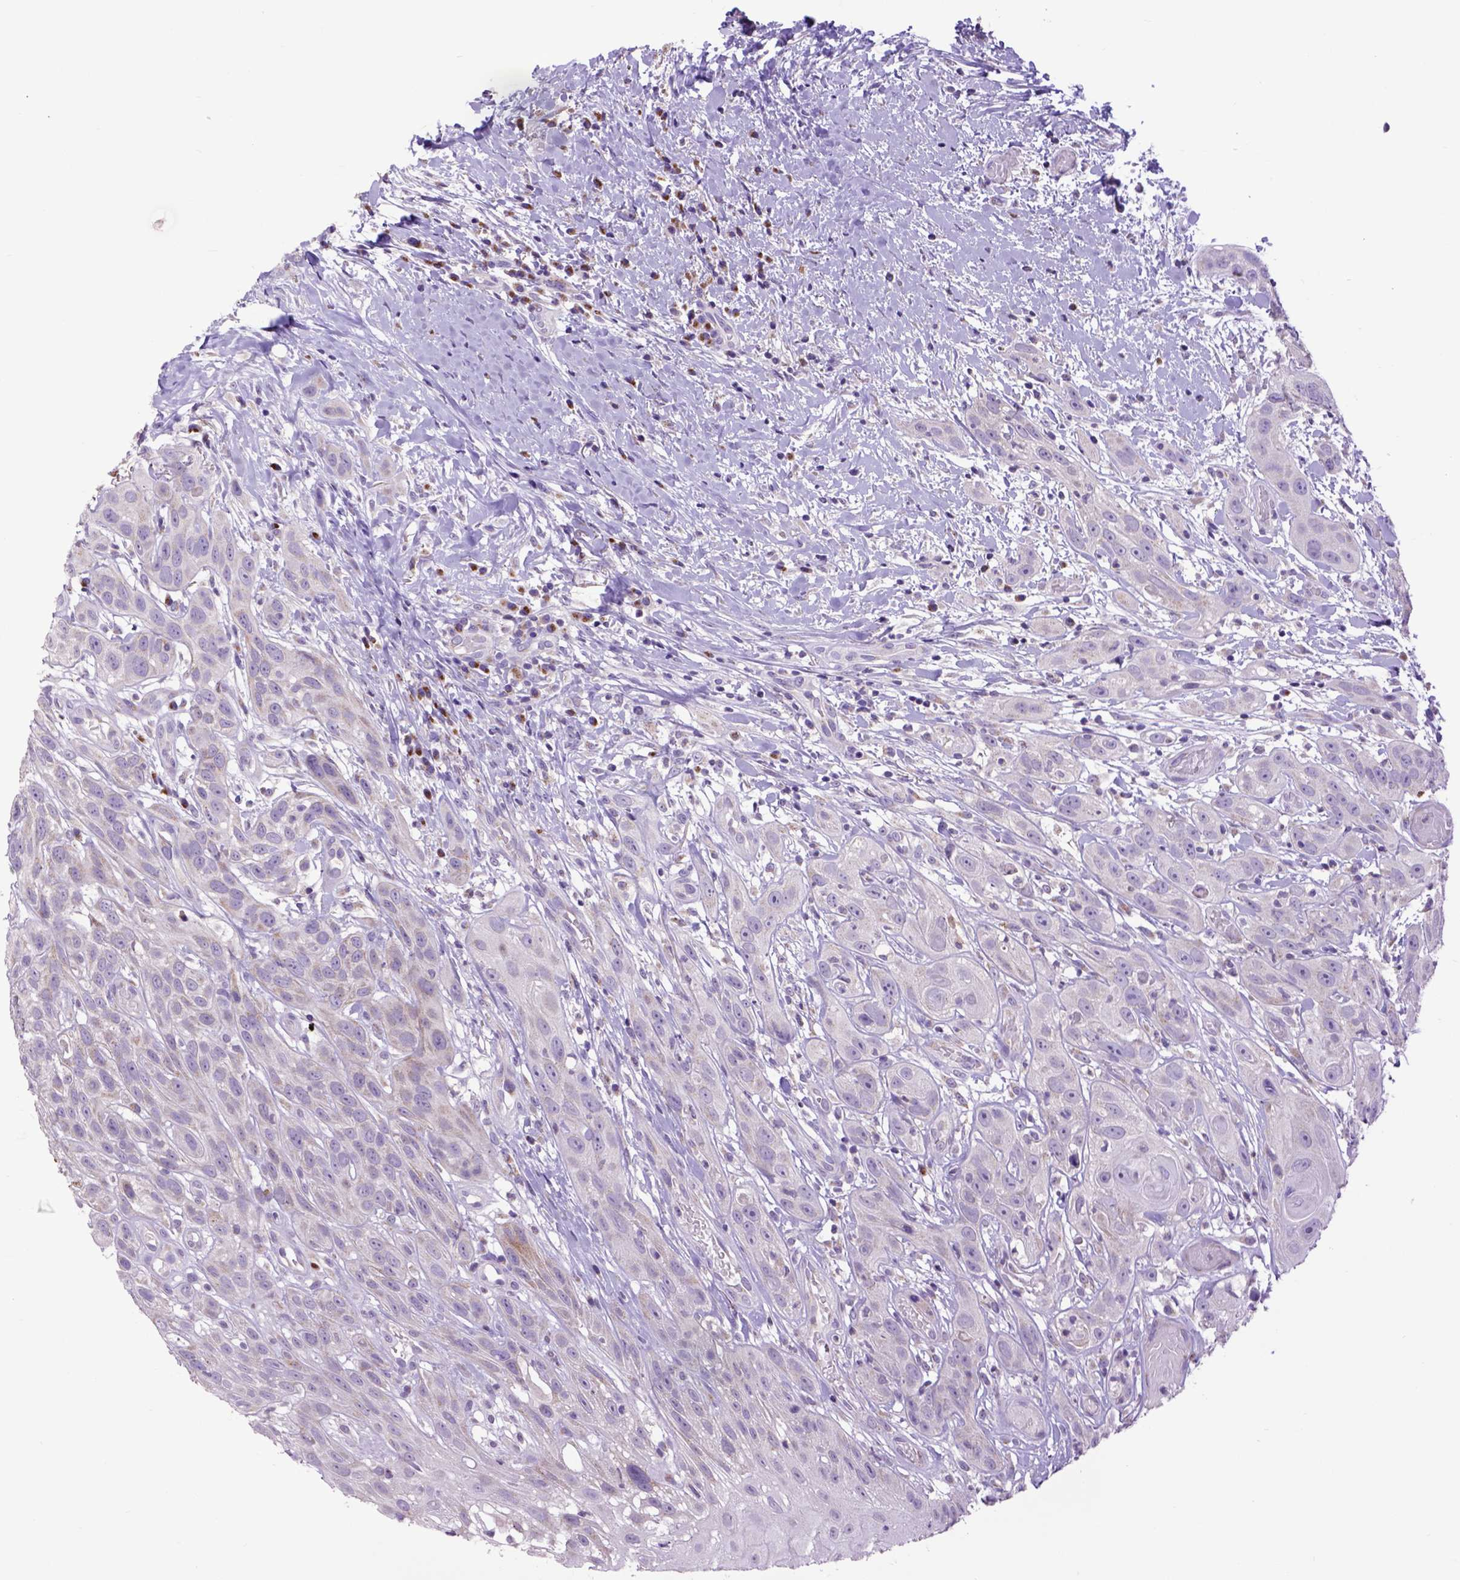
{"staining": {"intensity": "negative", "quantity": "none", "location": "none"}, "tissue": "head and neck cancer", "cell_type": "Tumor cells", "image_type": "cancer", "snomed": [{"axis": "morphology", "description": "Normal tissue, NOS"}, {"axis": "morphology", "description": "Squamous cell carcinoma, NOS"}, {"axis": "topography", "description": "Oral tissue"}, {"axis": "topography", "description": "Salivary gland"}, {"axis": "topography", "description": "Head-Neck"}], "caption": "Immunohistochemistry (IHC) micrograph of head and neck cancer stained for a protein (brown), which demonstrates no staining in tumor cells.", "gene": "RAB25", "patient": {"sex": "female", "age": 62}}